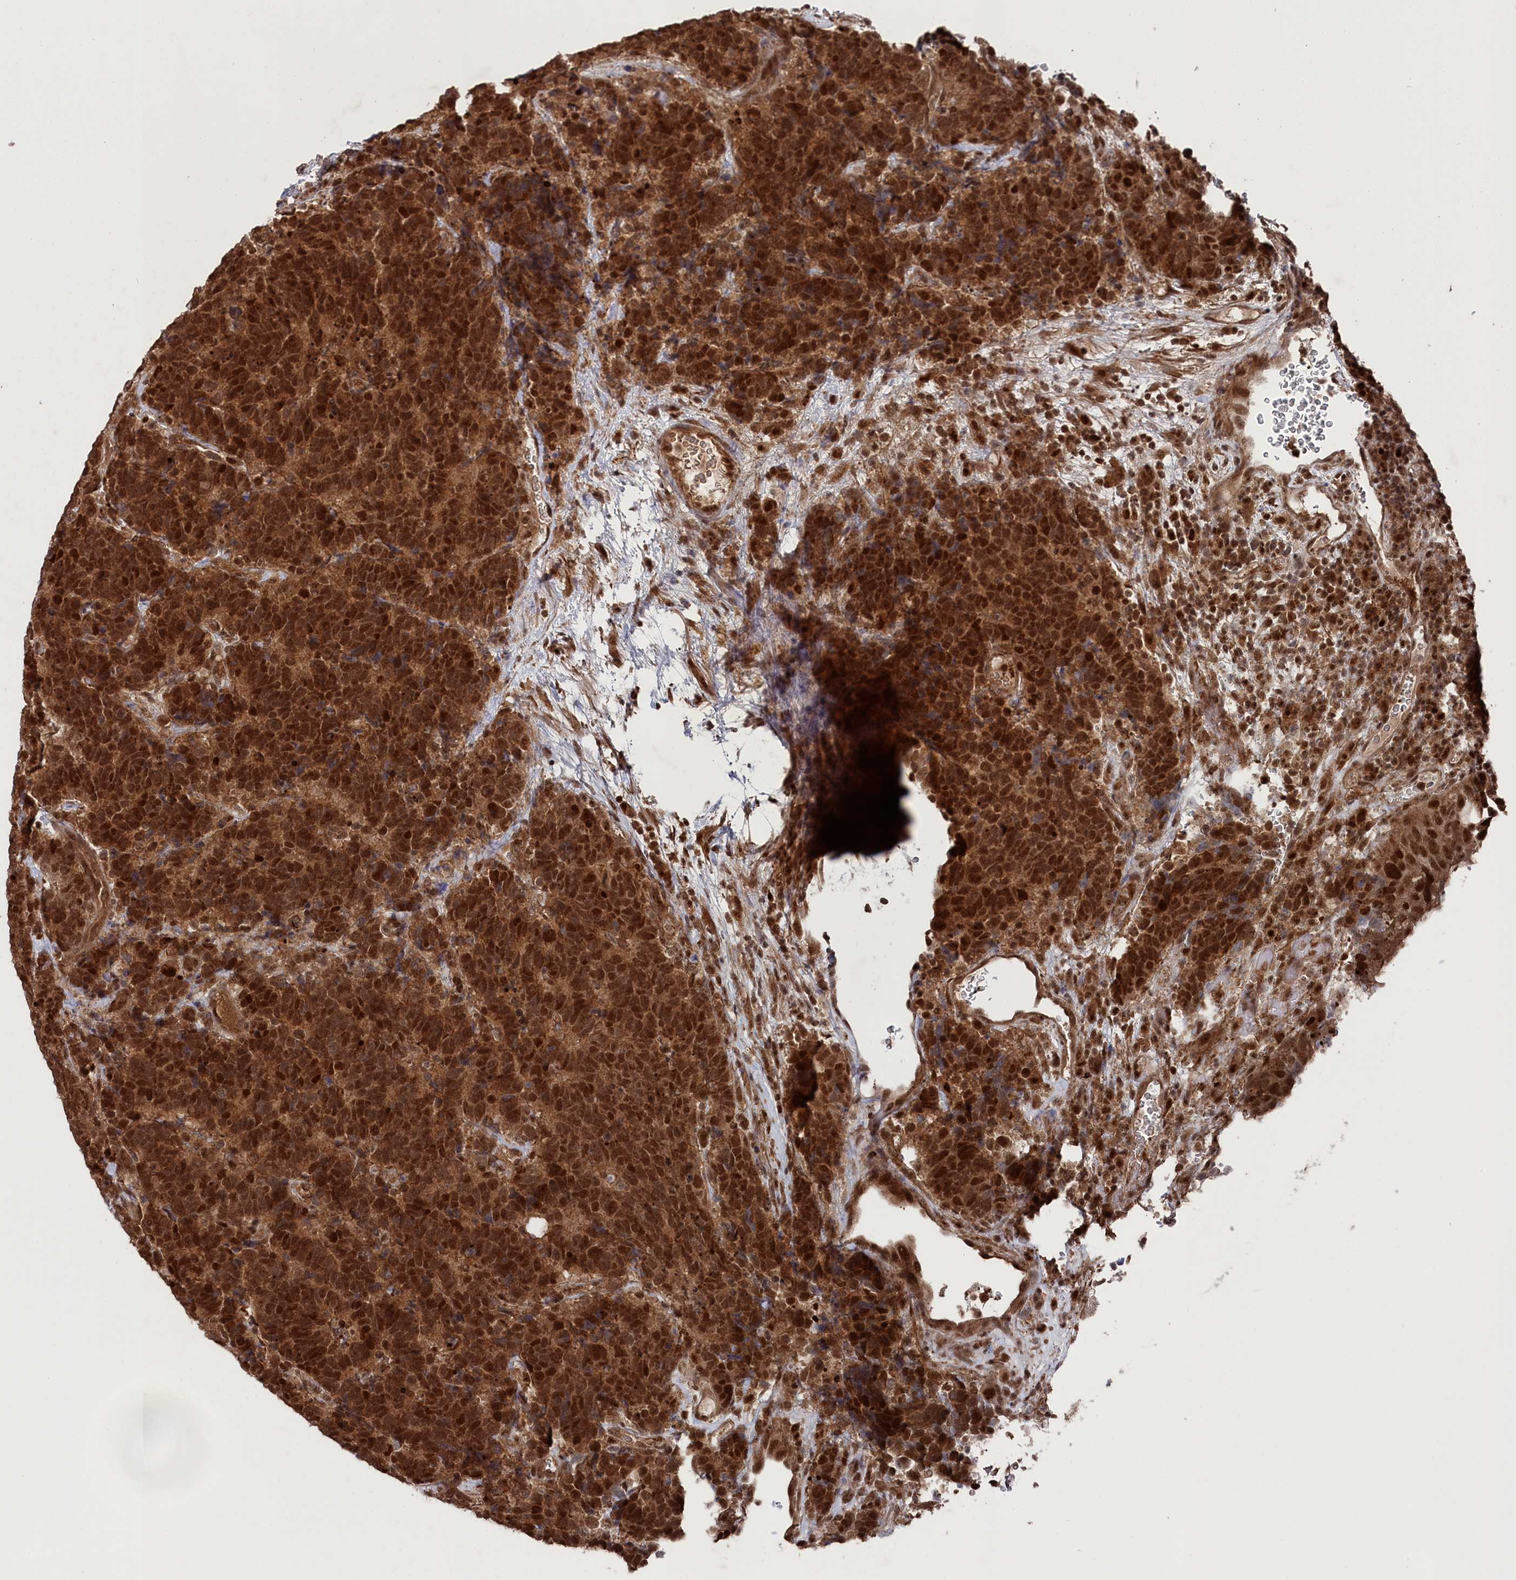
{"staining": {"intensity": "strong", "quantity": ">75%", "location": "cytoplasmic/membranous,nuclear"}, "tissue": "carcinoid", "cell_type": "Tumor cells", "image_type": "cancer", "snomed": [{"axis": "morphology", "description": "Carcinoma, NOS"}, {"axis": "morphology", "description": "Carcinoid, malignant, NOS"}, {"axis": "topography", "description": "Urinary bladder"}], "caption": "A high-resolution image shows immunohistochemistry (IHC) staining of carcinoid, which displays strong cytoplasmic/membranous and nuclear expression in about >75% of tumor cells.", "gene": "BORCS7", "patient": {"sex": "male", "age": 57}}